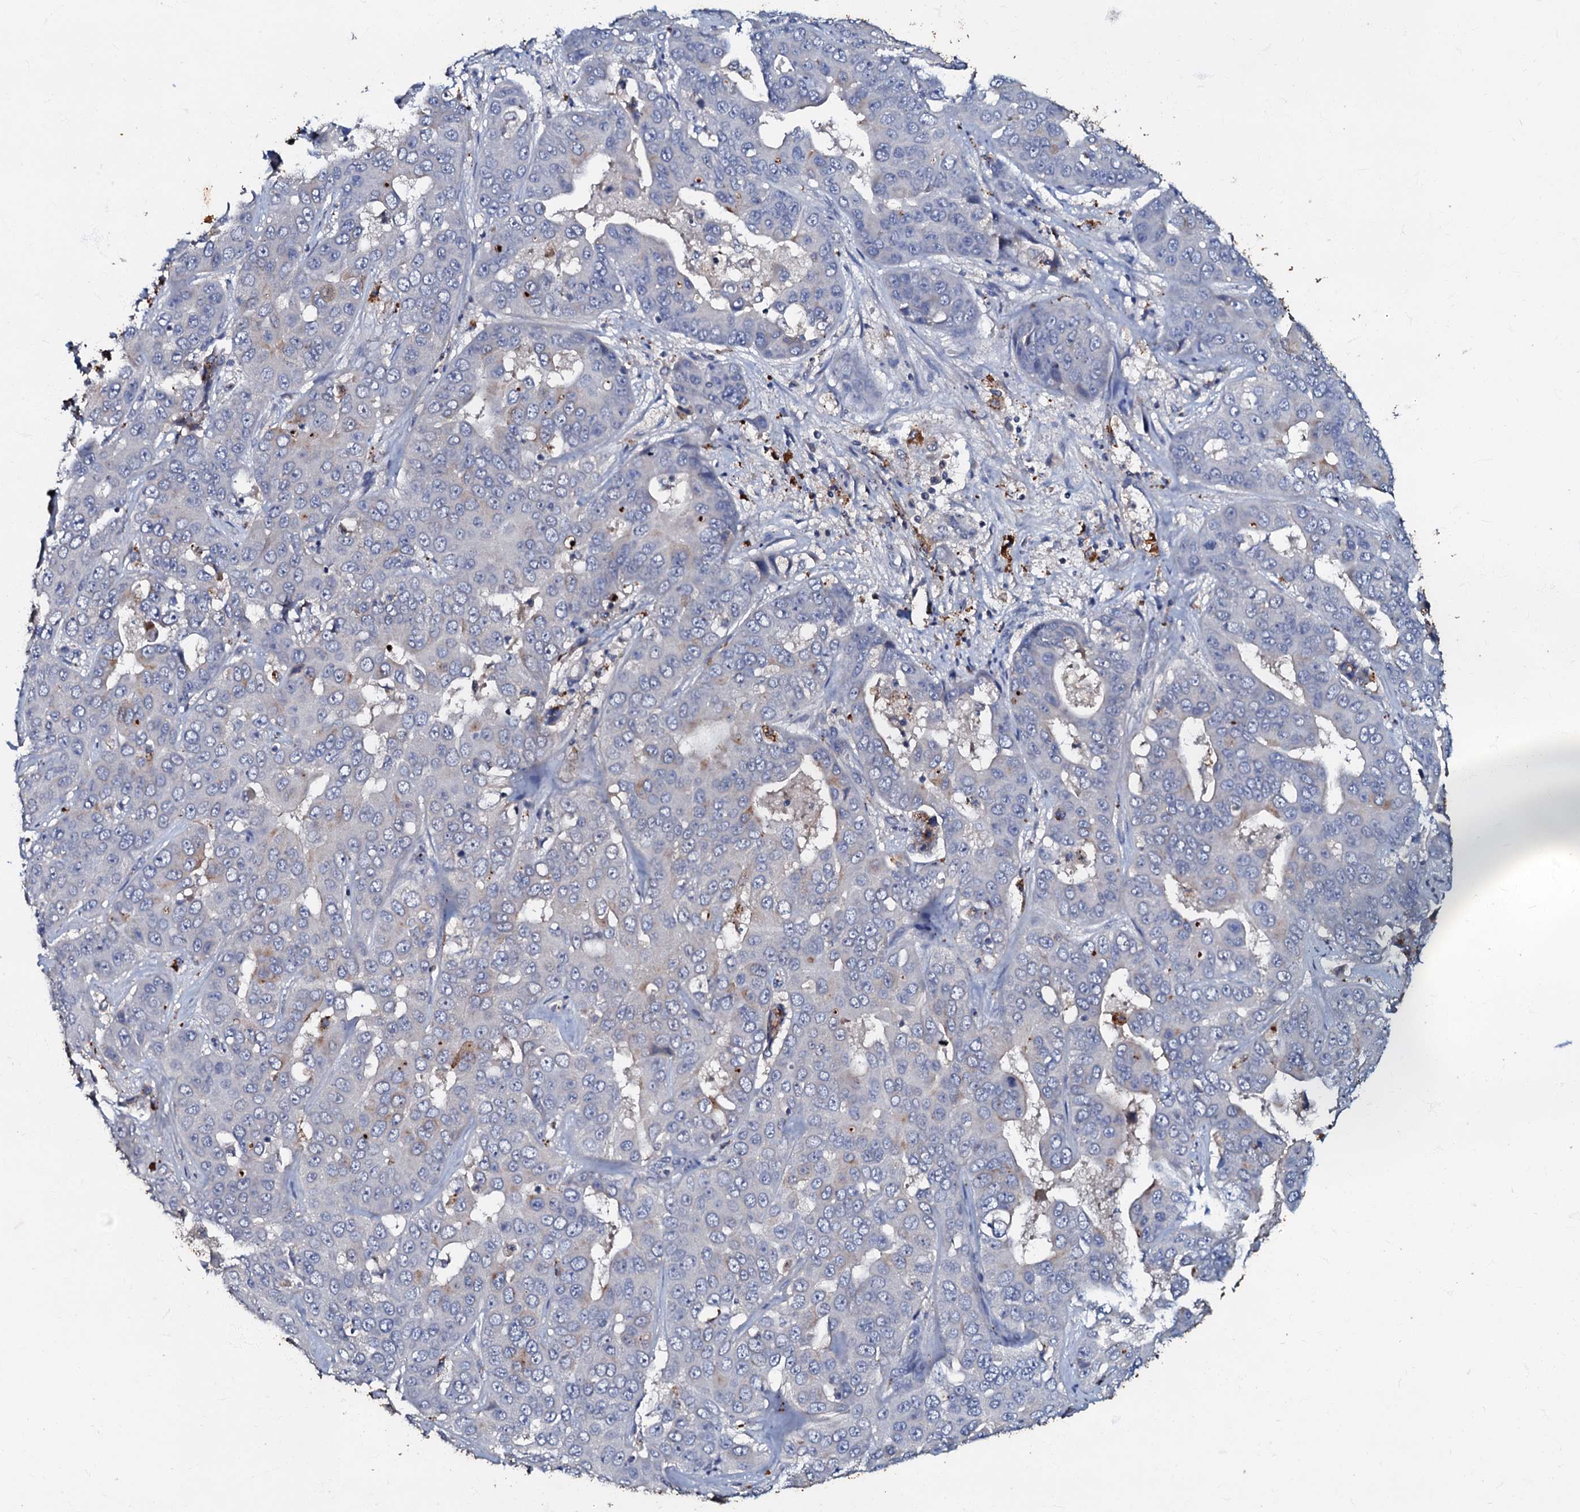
{"staining": {"intensity": "negative", "quantity": "none", "location": "none"}, "tissue": "liver cancer", "cell_type": "Tumor cells", "image_type": "cancer", "snomed": [{"axis": "morphology", "description": "Cholangiocarcinoma"}, {"axis": "topography", "description": "Liver"}], "caption": "The image reveals no staining of tumor cells in cholangiocarcinoma (liver).", "gene": "MANSC4", "patient": {"sex": "female", "age": 52}}